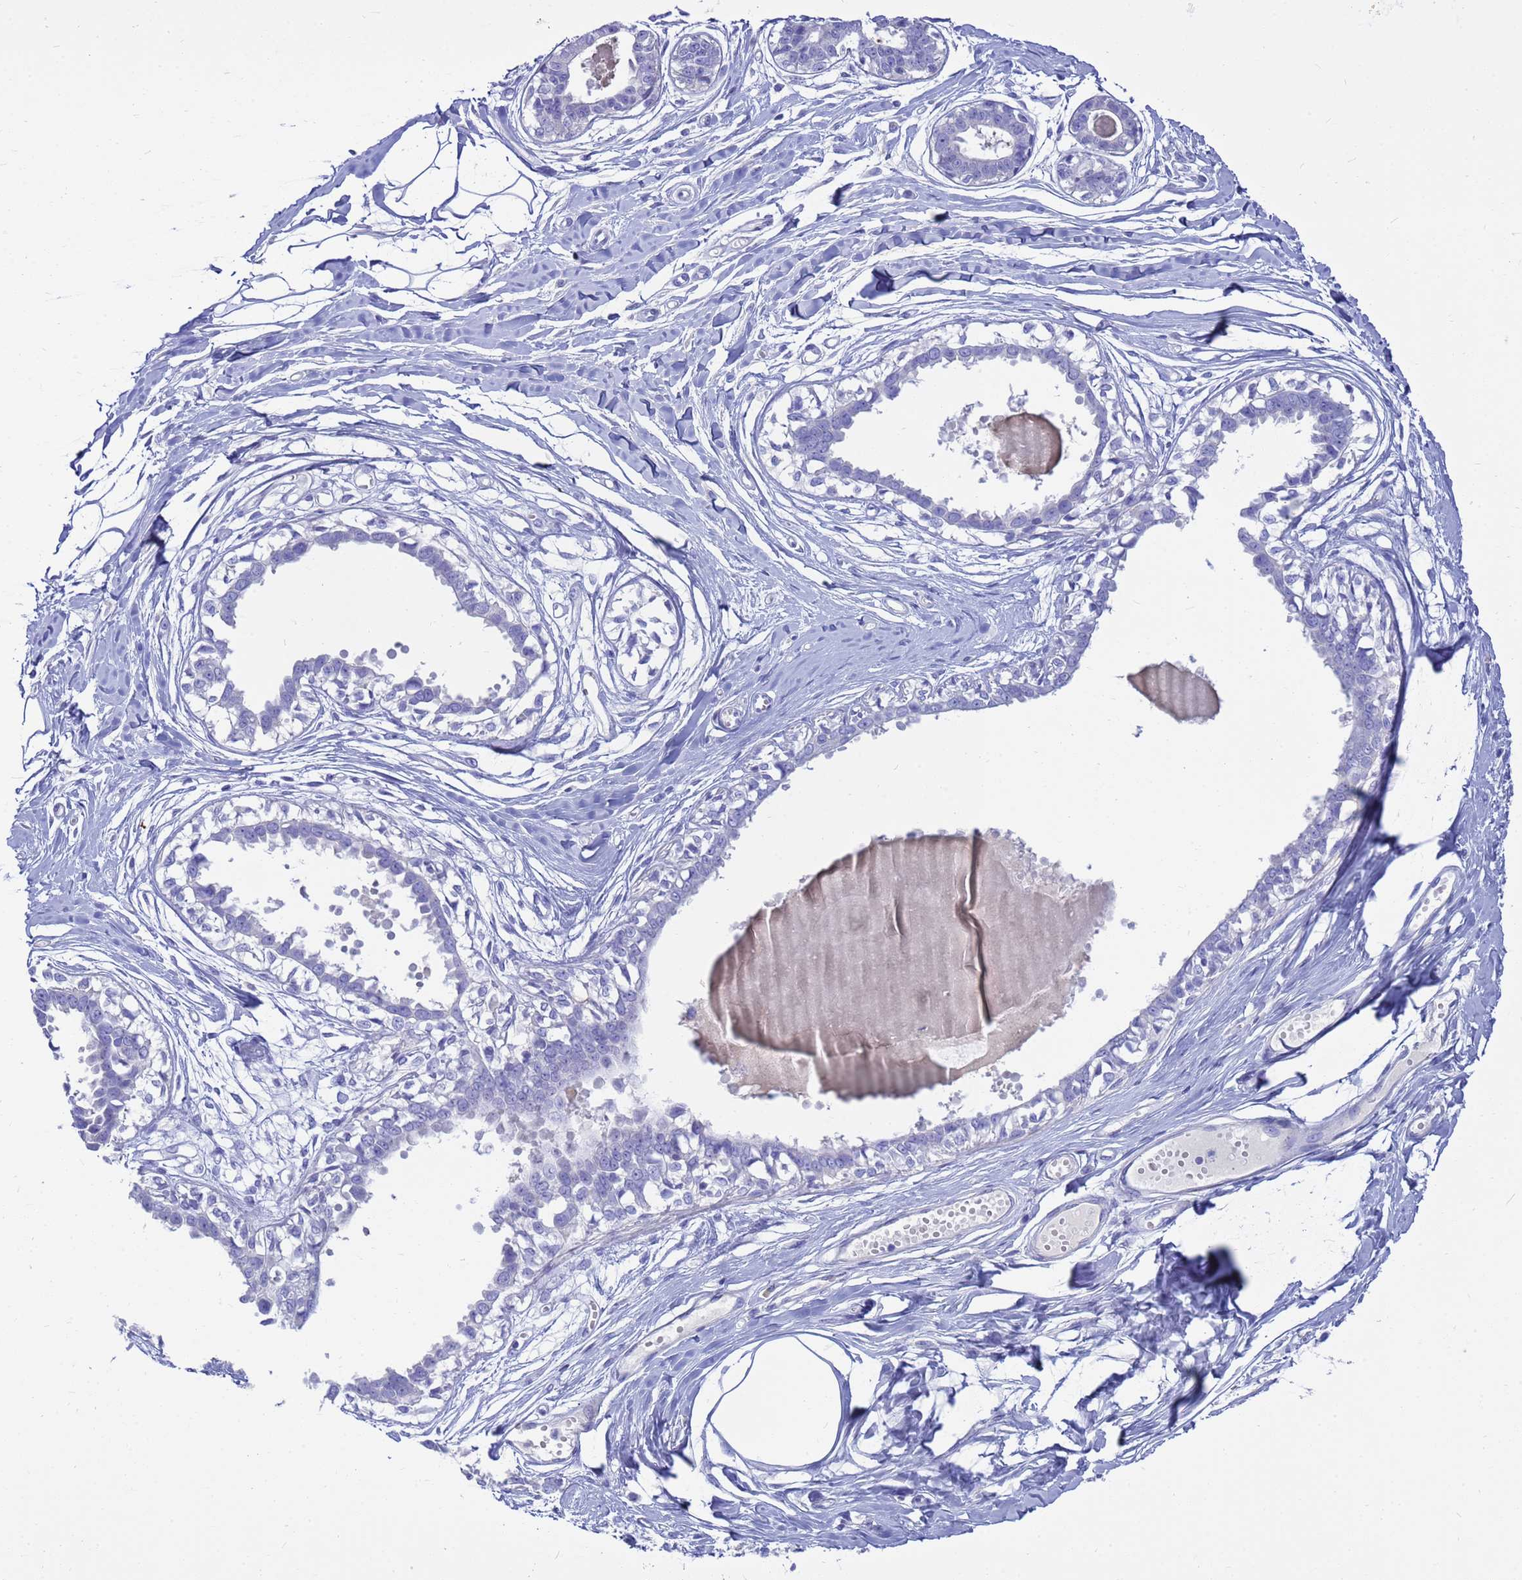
{"staining": {"intensity": "negative", "quantity": "none", "location": "none"}, "tissue": "breast", "cell_type": "Adipocytes", "image_type": "normal", "snomed": [{"axis": "morphology", "description": "Normal tissue, NOS"}, {"axis": "topography", "description": "Breast"}], "caption": "This is a micrograph of immunohistochemistry (IHC) staining of normal breast, which shows no staining in adipocytes.", "gene": "SYCN", "patient": {"sex": "female", "age": 45}}